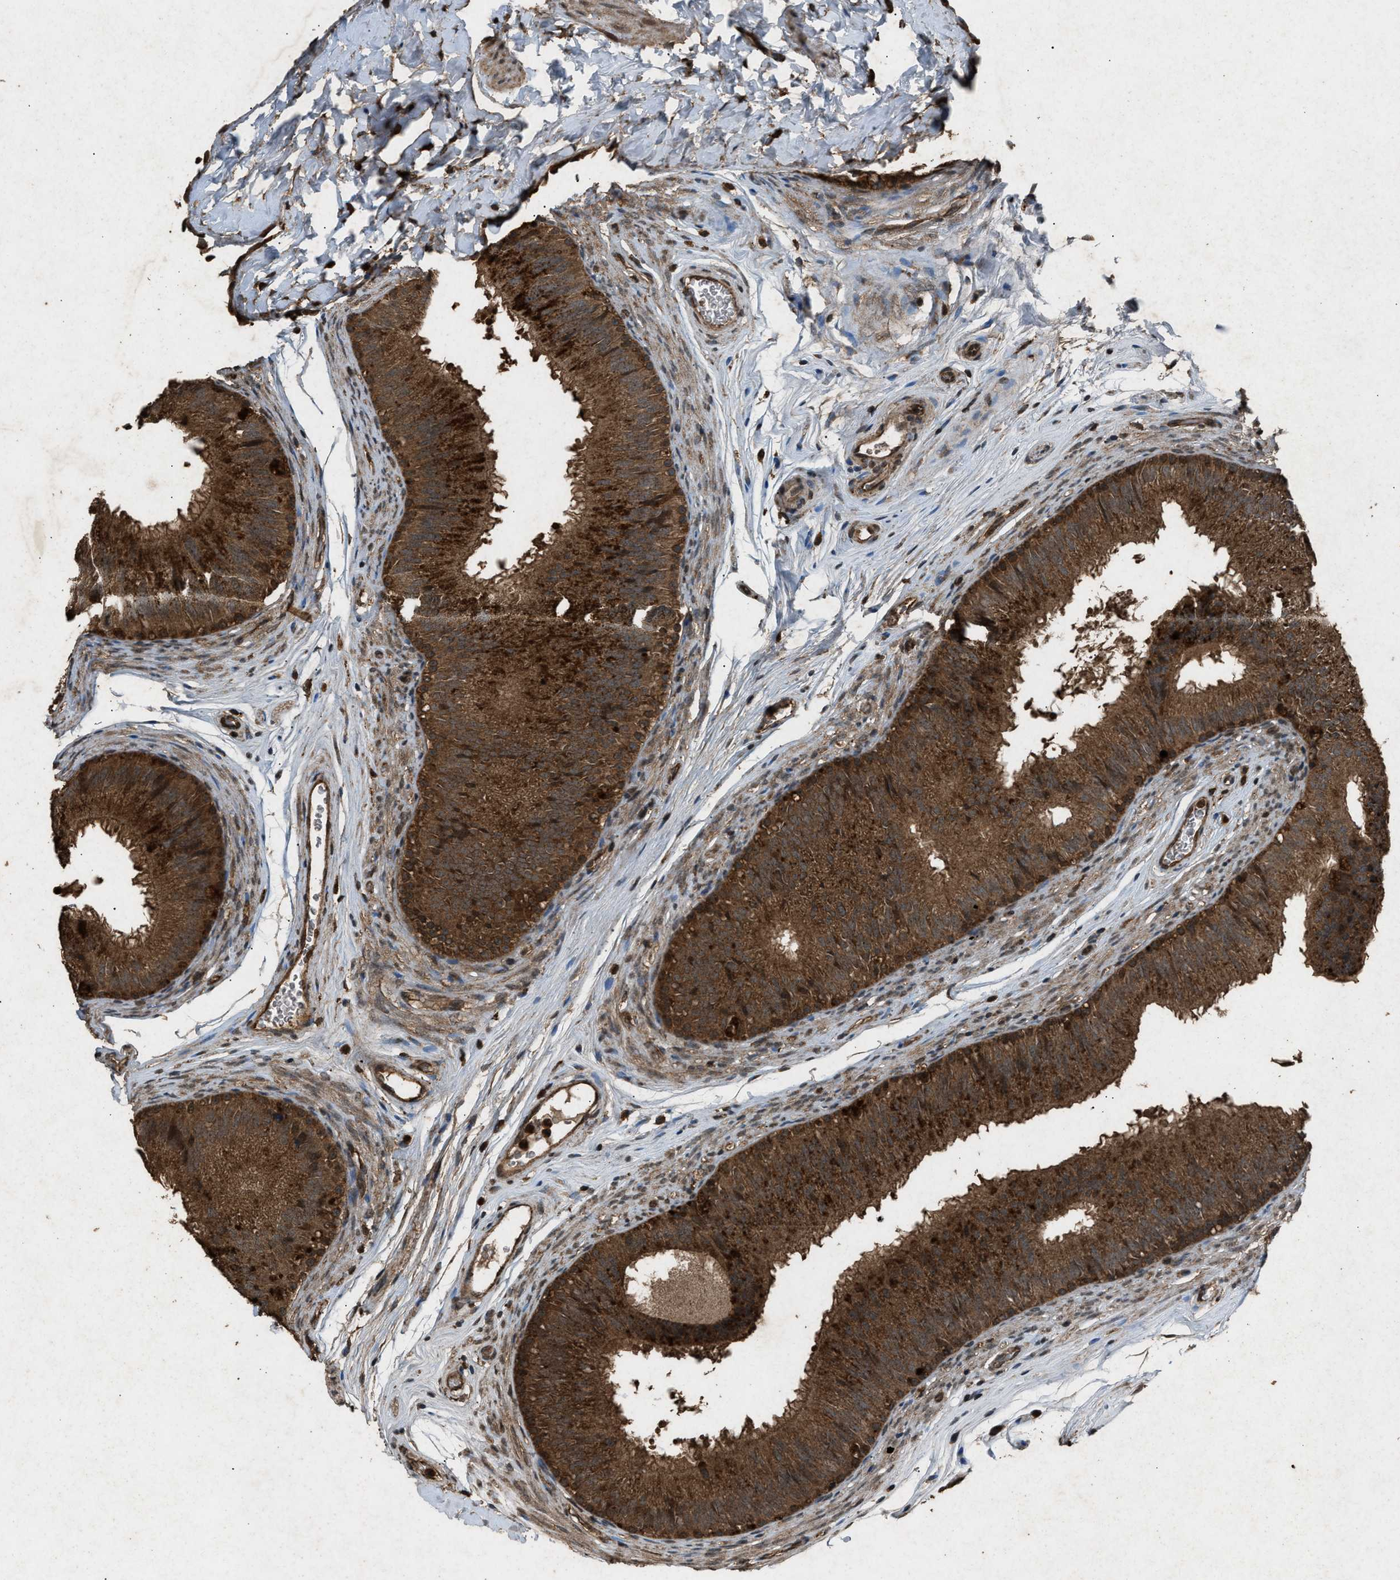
{"staining": {"intensity": "strong", "quantity": ">75%", "location": "cytoplasmic/membranous"}, "tissue": "epididymis", "cell_type": "Glandular cells", "image_type": "normal", "snomed": [{"axis": "morphology", "description": "Normal tissue, NOS"}, {"axis": "topography", "description": "Epididymis"}], "caption": "Immunohistochemistry (IHC) micrograph of normal epididymis: epididymis stained using immunohistochemistry (IHC) displays high levels of strong protein expression localized specifically in the cytoplasmic/membranous of glandular cells, appearing as a cytoplasmic/membranous brown color.", "gene": "OAS1", "patient": {"sex": "male", "age": 36}}